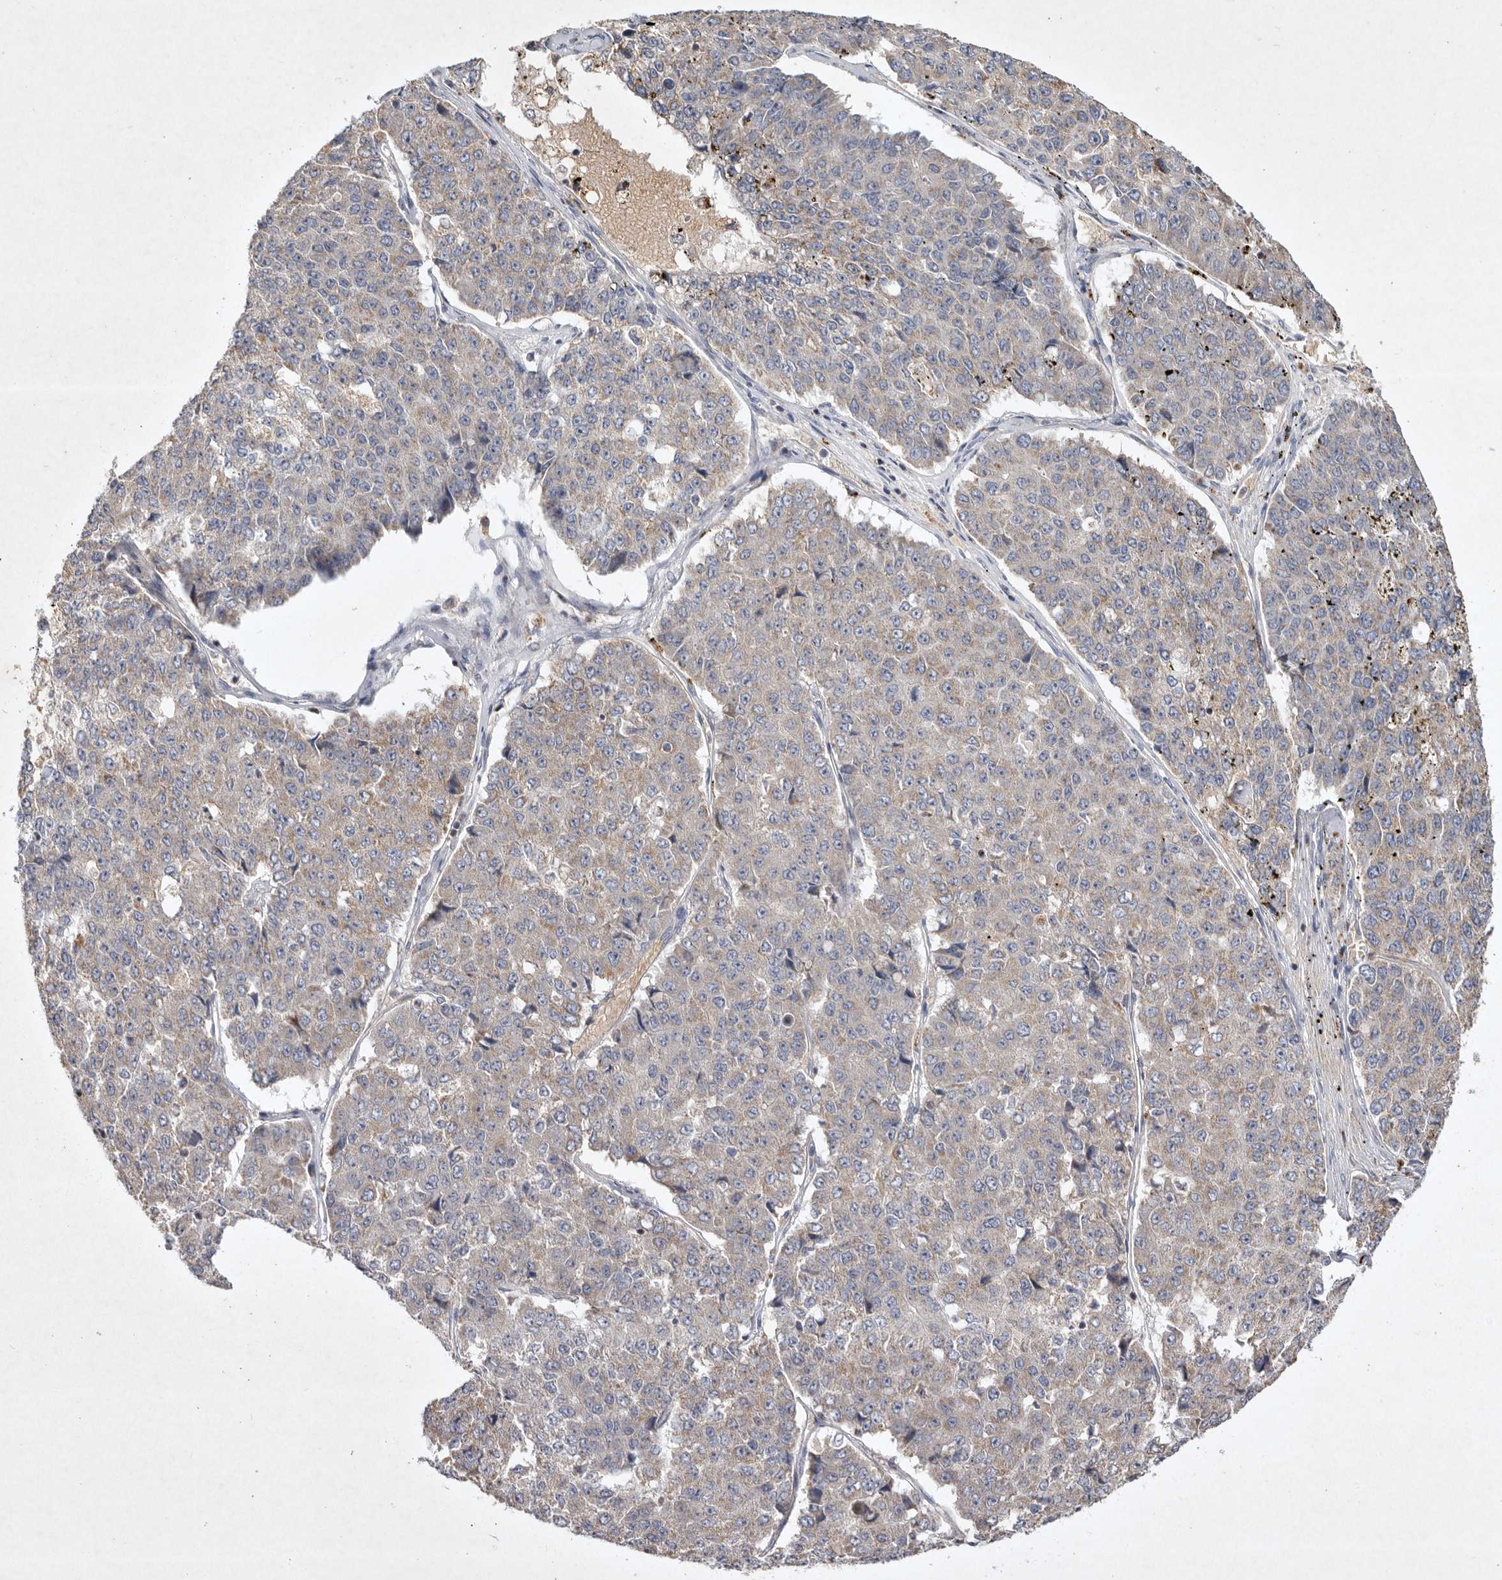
{"staining": {"intensity": "weak", "quantity": "<25%", "location": "cytoplasmic/membranous"}, "tissue": "pancreatic cancer", "cell_type": "Tumor cells", "image_type": "cancer", "snomed": [{"axis": "morphology", "description": "Adenocarcinoma, NOS"}, {"axis": "topography", "description": "Pancreas"}], "caption": "Immunohistochemistry (IHC) histopathology image of neoplastic tissue: human pancreatic cancer (adenocarcinoma) stained with DAB exhibits no significant protein staining in tumor cells. Nuclei are stained in blue.", "gene": "TNFSF14", "patient": {"sex": "male", "age": 50}}